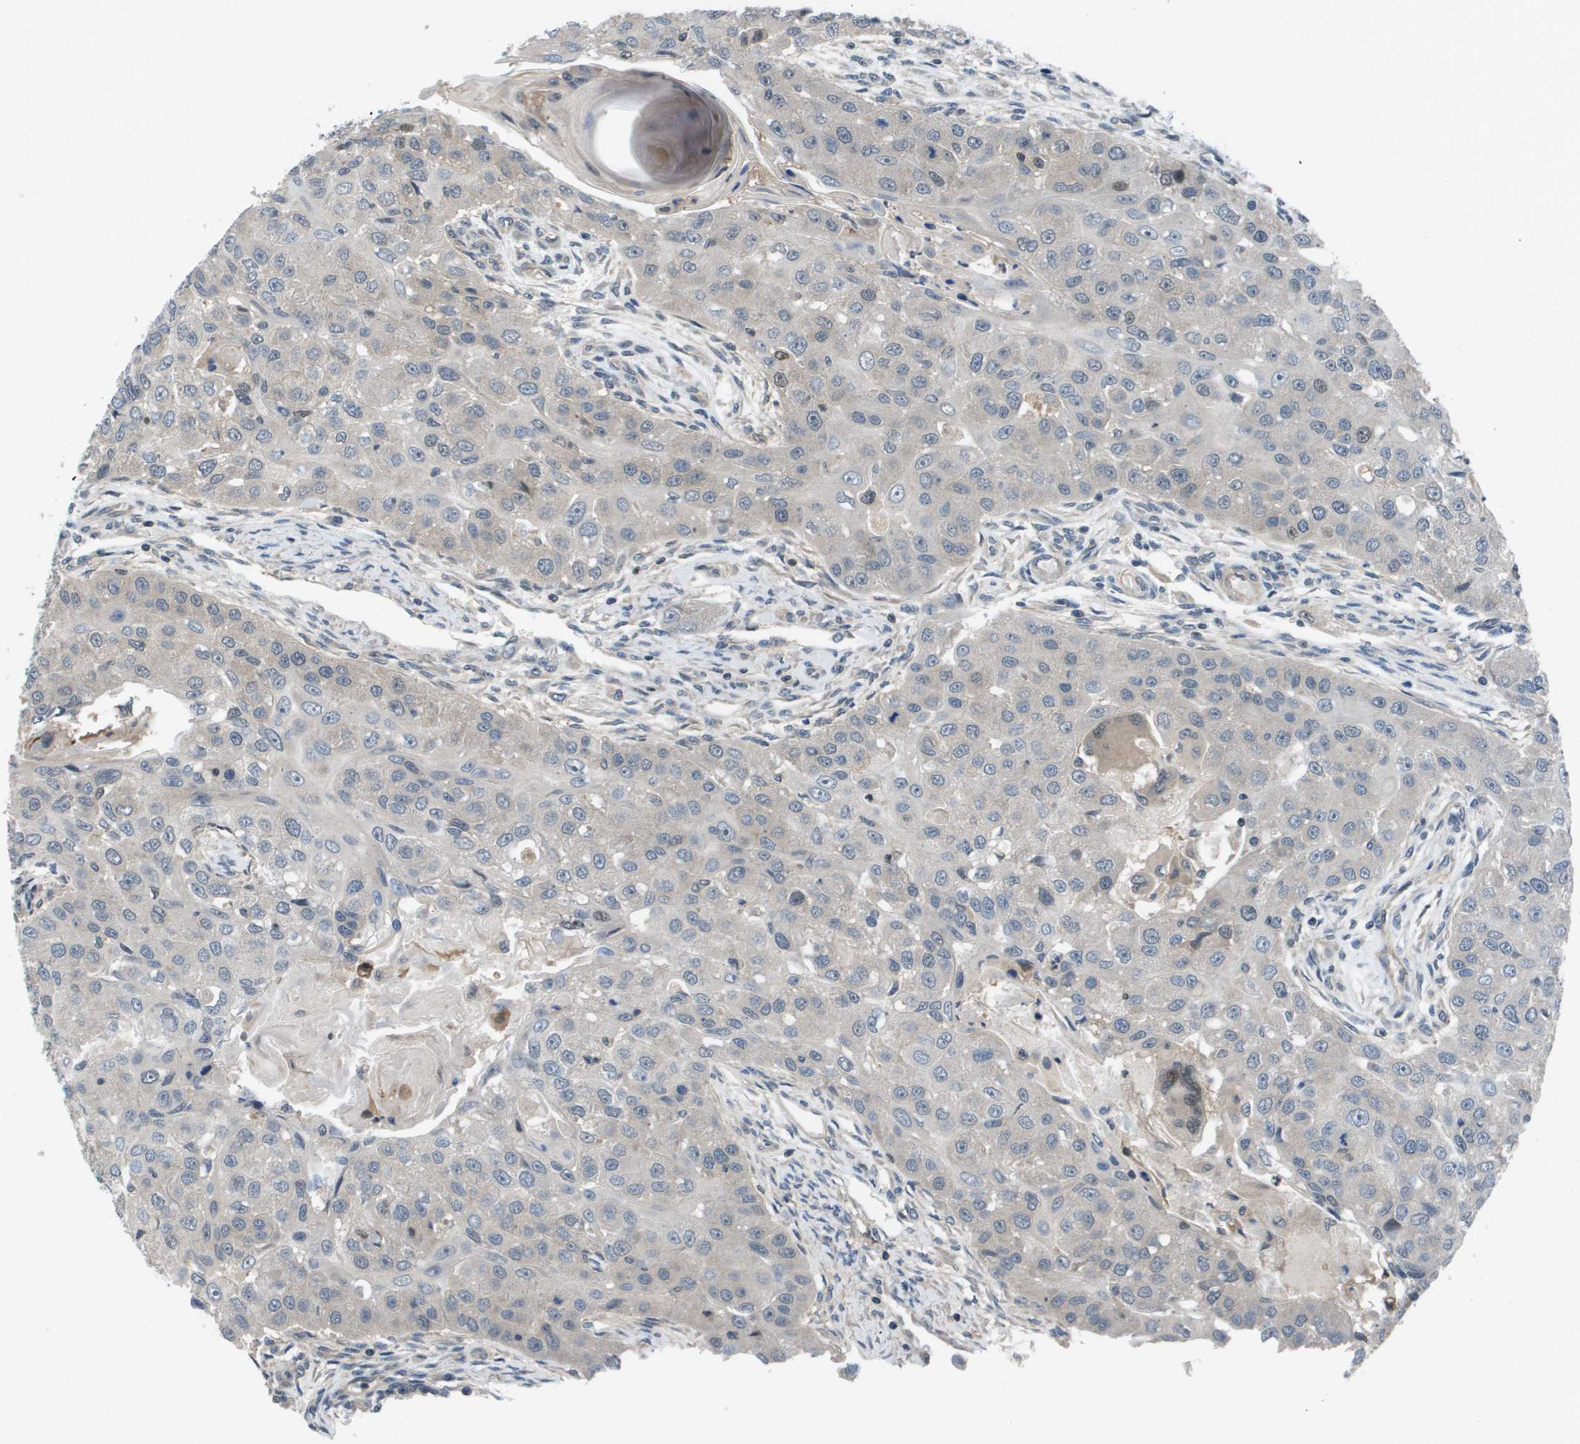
{"staining": {"intensity": "negative", "quantity": "none", "location": "none"}, "tissue": "head and neck cancer", "cell_type": "Tumor cells", "image_type": "cancer", "snomed": [{"axis": "morphology", "description": "Normal tissue, NOS"}, {"axis": "morphology", "description": "Squamous cell carcinoma, NOS"}, {"axis": "topography", "description": "Skeletal muscle"}, {"axis": "topography", "description": "Head-Neck"}], "caption": "An image of human head and neck cancer (squamous cell carcinoma) is negative for staining in tumor cells.", "gene": "ENPP5", "patient": {"sex": "male", "age": 51}}